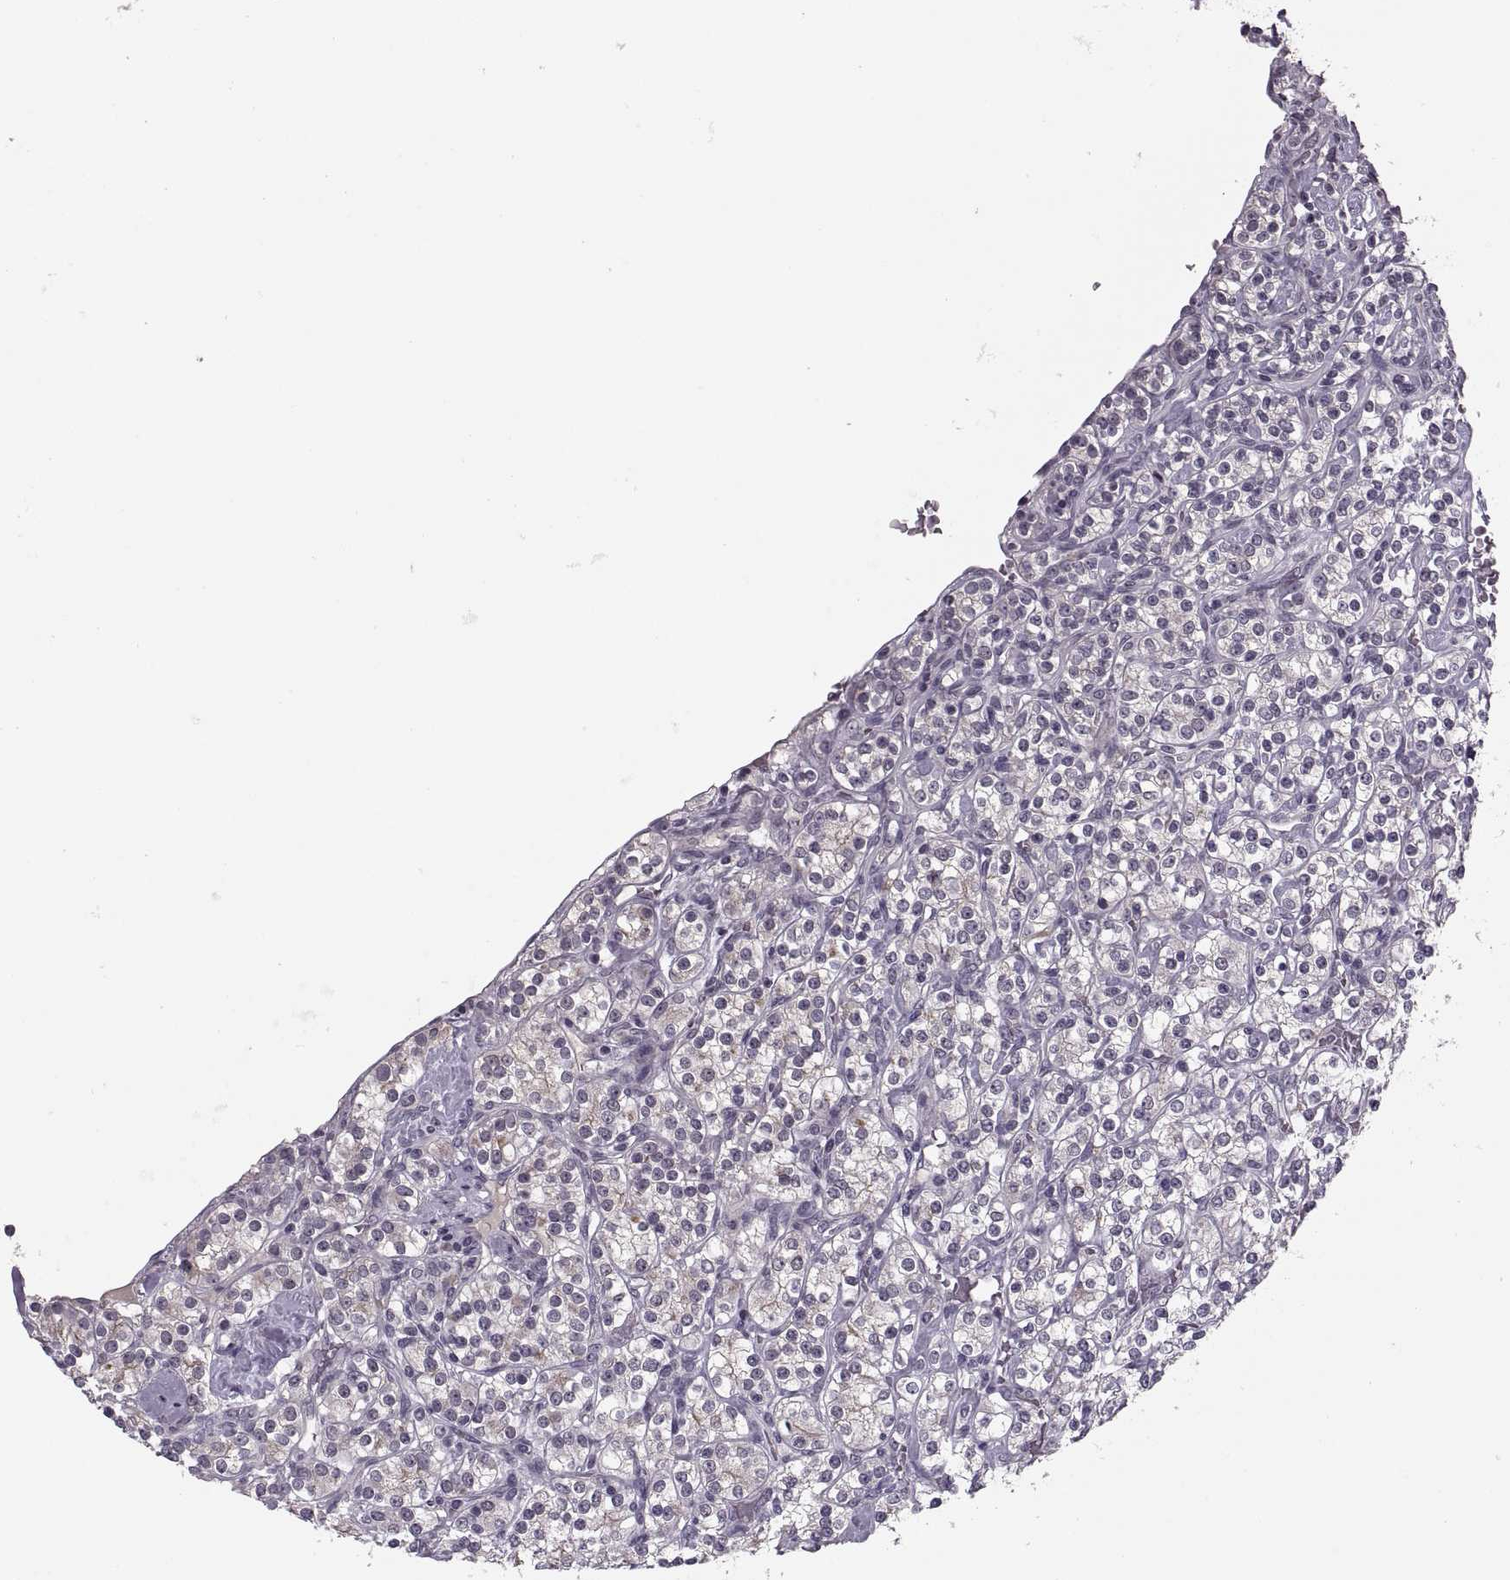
{"staining": {"intensity": "negative", "quantity": "none", "location": "none"}, "tissue": "renal cancer", "cell_type": "Tumor cells", "image_type": "cancer", "snomed": [{"axis": "morphology", "description": "Adenocarcinoma, NOS"}, {"axis": "topography", "description": "Kidney"}], "caption": "This is an immunohistochemistry micrograph of human renal adenocarcinoma. There is no staining in tumor cells.", "gene": "CACNA1F", "patient": {"sex": "male", "age": 77}}